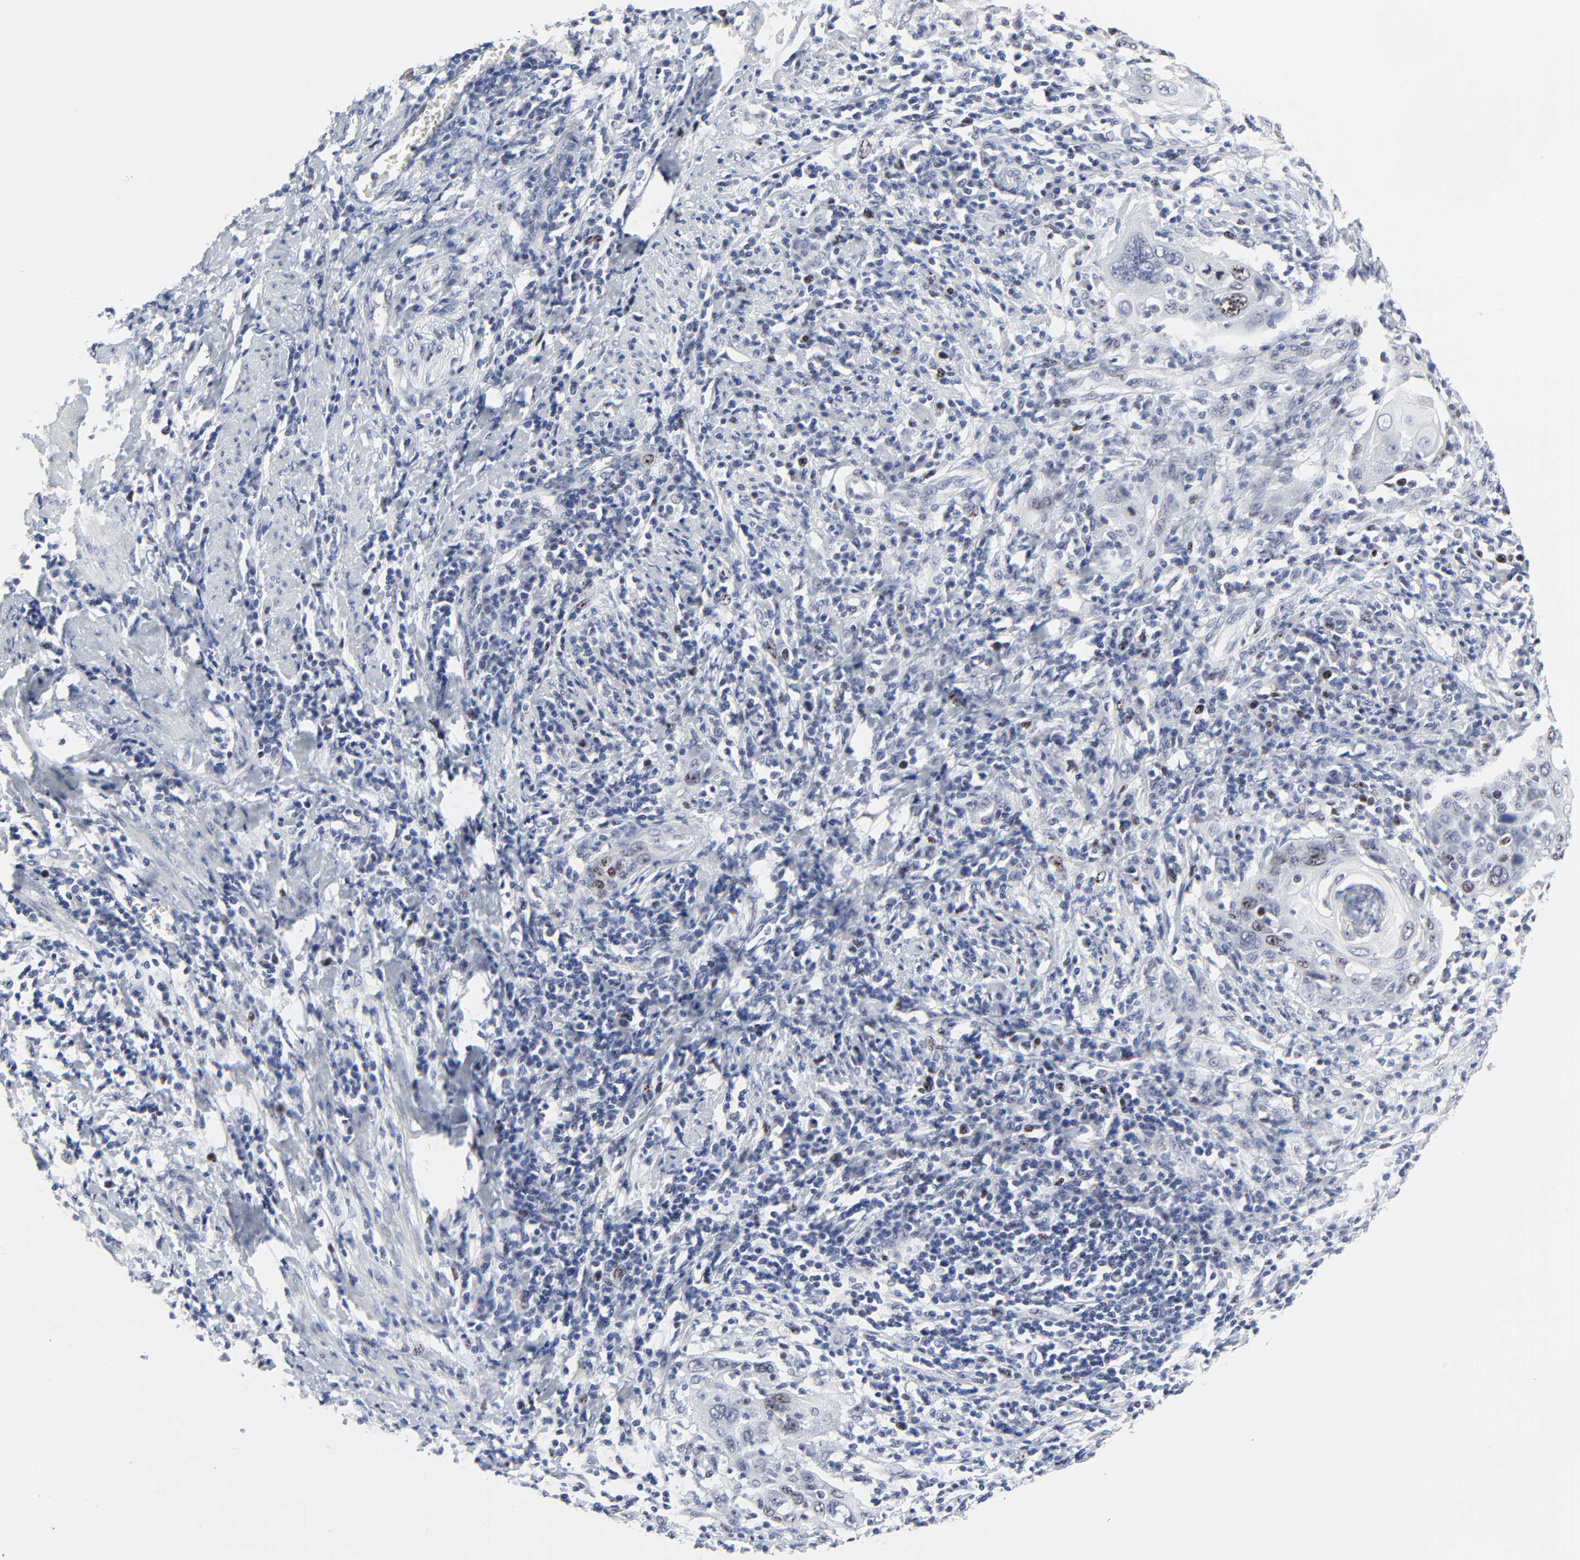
{"staining": {"intensity": "weak", "quantity": "<25%", "location": "nuclear"}, "tissue": "cervical cancer", "cell_type": "Tumor cells", "image_type": "cancer", "snomed": [{"axis": "morphology", "description": "Squamous cell carcinoma, NOS"}, {"axis": "topography", "description": "Cervix"}], "caption": "An IHC photomicrograph of cervical cancer (squamous cell carcinoma) is shown. There is no staining in tumor cells of cervical cancer (squamous cell carcinoma).", "gene": "ZNF589", "patient": {"sex": "female", "age": 54}}